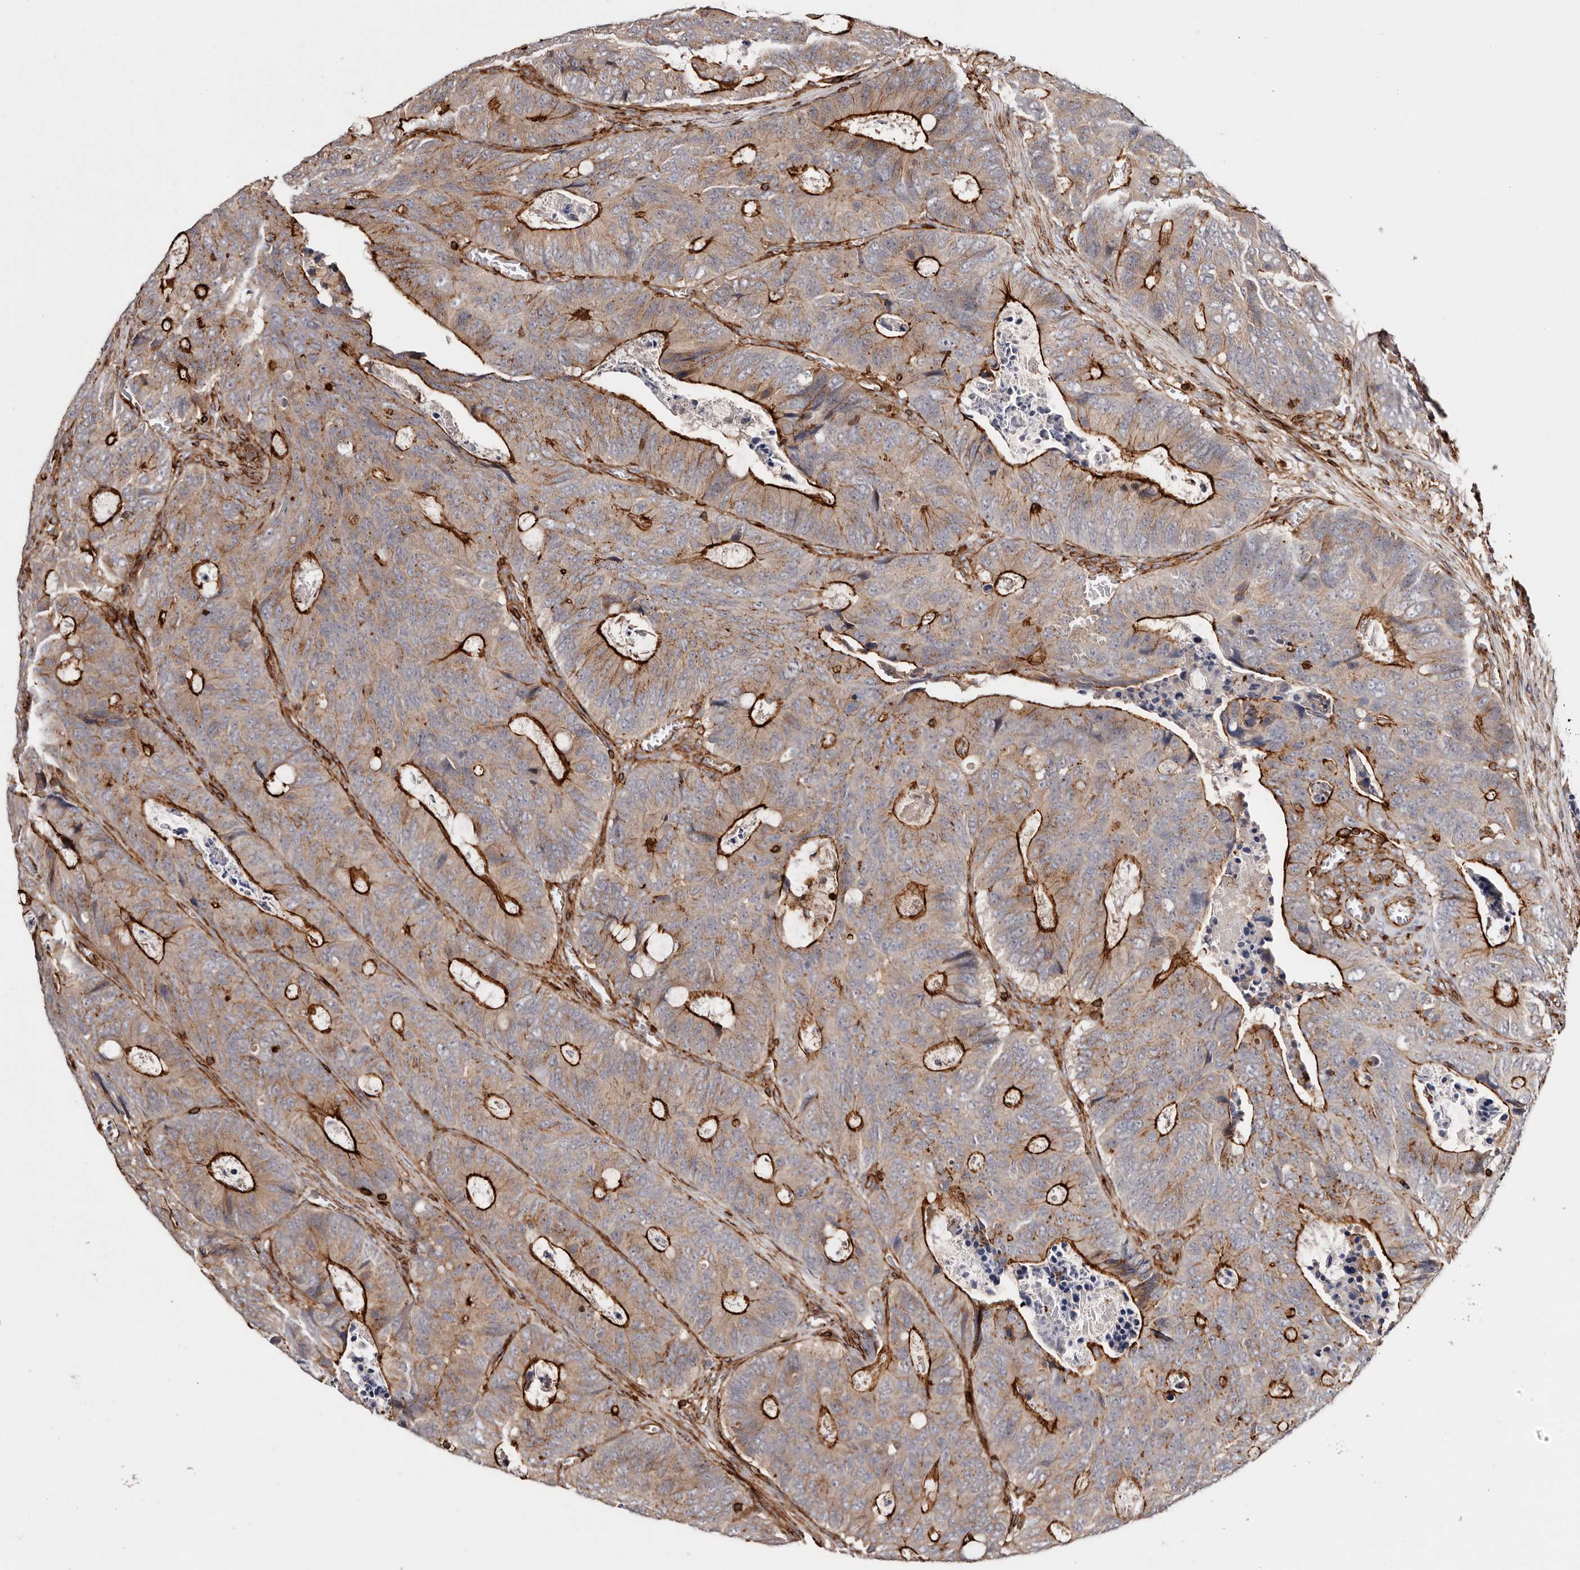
{"staining": {"intensity": "strong", "quantity": ">75%", "location": "cytoplasmic/membranous"}, "tissue": "colorectal cancer", "cell_type": "Tumor cells", "image_type": "cancer", "snomed": [{"axis": "morphology", "description": "Adenocarcinoma, NOS"}, {"axis": "topography", "description": "Colon"}], "caption": "Strong cytoplasmic/membranous expression for a protein is appreciated in approximately >75% of tumor cells of colorectal cancer (adenocarcinoma) using immunohistochemistry.", "gene": "PTPN22", "patient": {"sex": "male", "age": 87}}